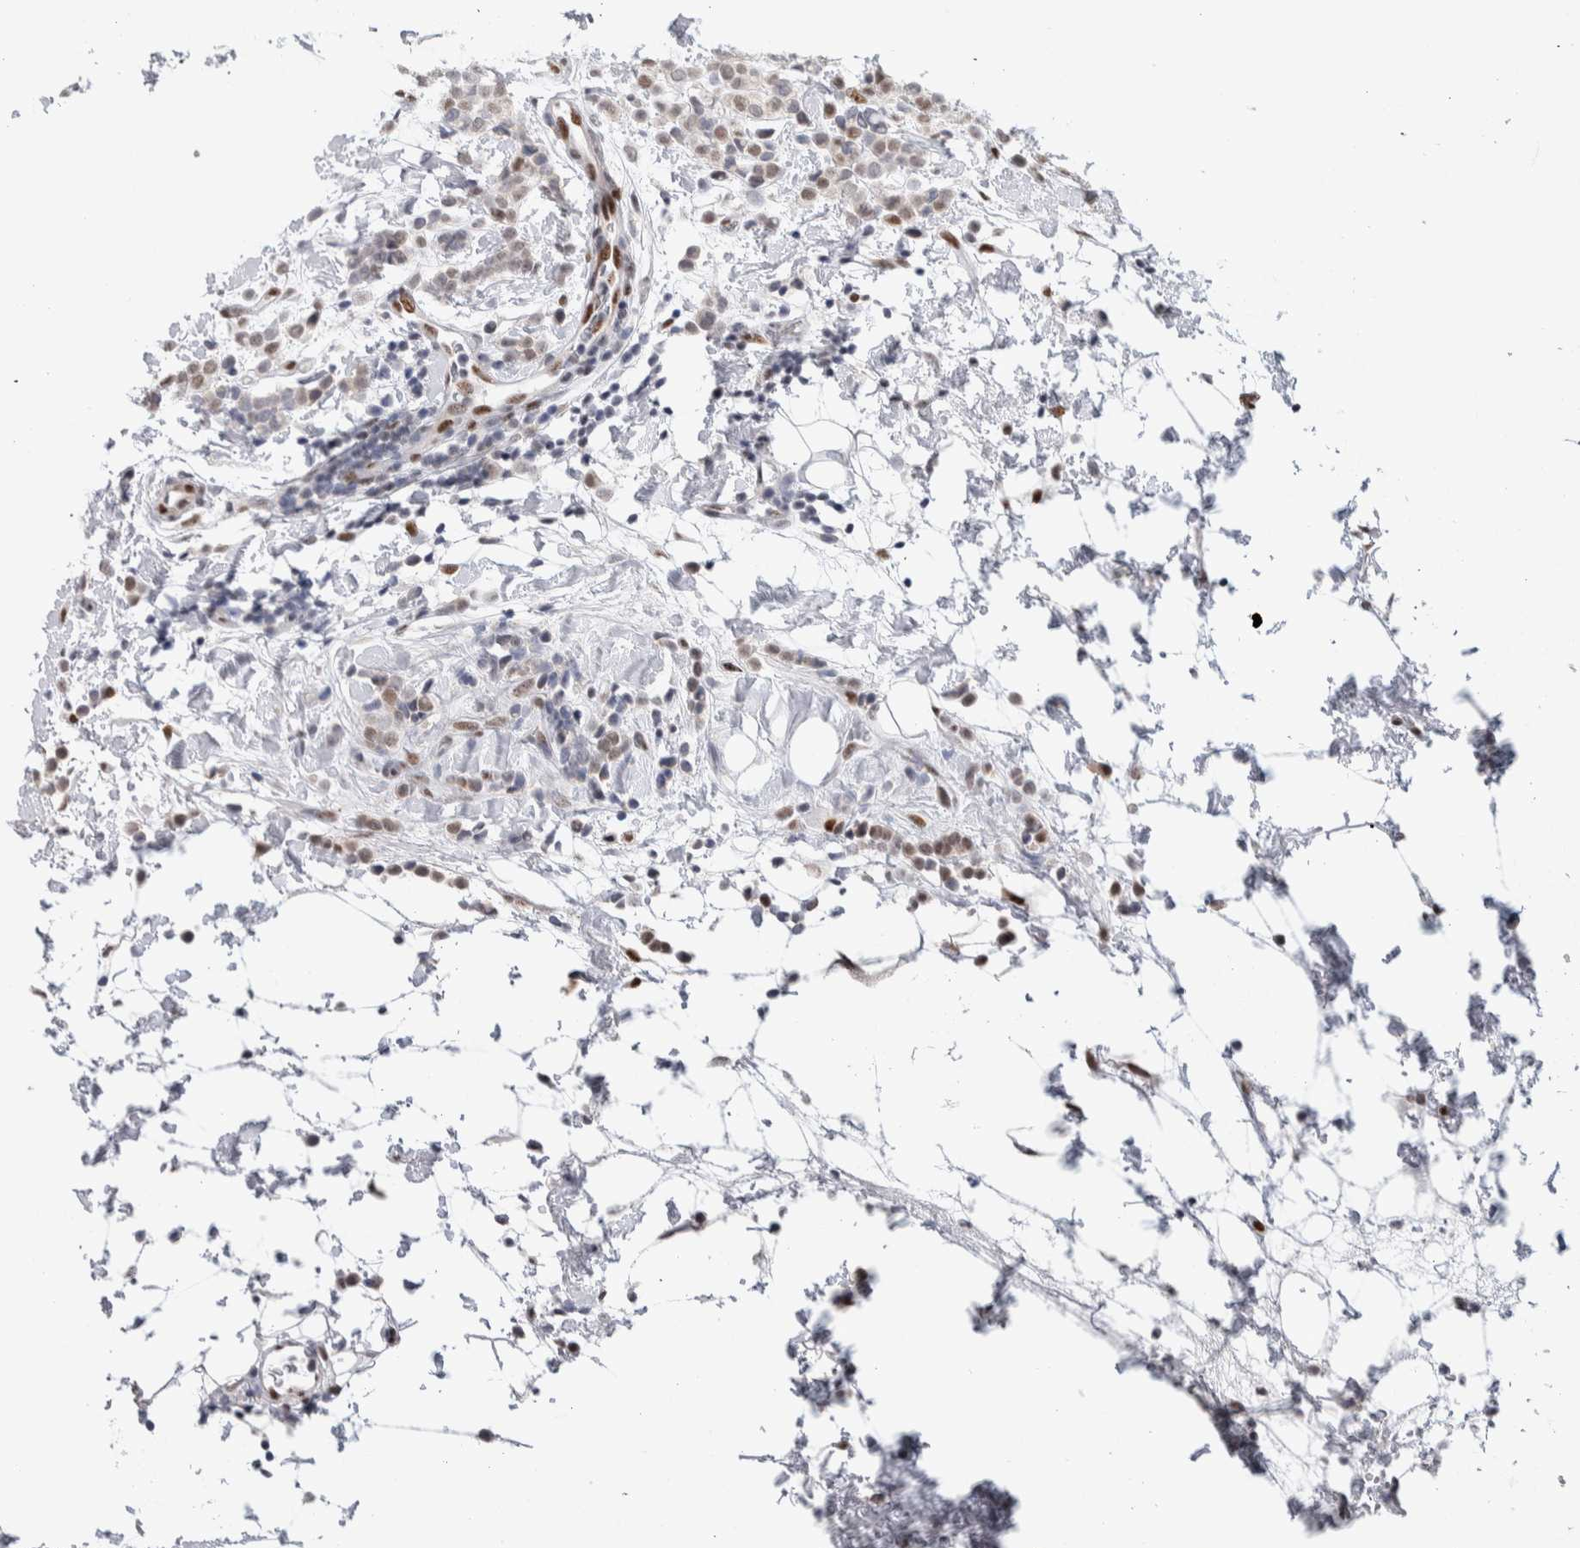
{"staining": {"intensity": "weak", "quantity": "25%-75%", "location": "cytoplasmic/membranous,nuclear"}, "tissue": "breast cancer", "cell_type": "Tumor cells", "image_type": "cancer", "snomed": [{"axis": "morphology", "description": "Lobular carcinoma"}, {"axis": "topography", "description": "Breast"}], "caption": "Immunohistochemical staining of human lobular carcinoma (breast) reveals low levels of weak cytoplasmic/membranous and nuclear protein expression in about 25%-75% of tumor cells. (DAB = brown stain, brightfield microscopy at high magnification).", "gene": "TAX1BP1", "patient": {"sex": "female", "age": 50}}